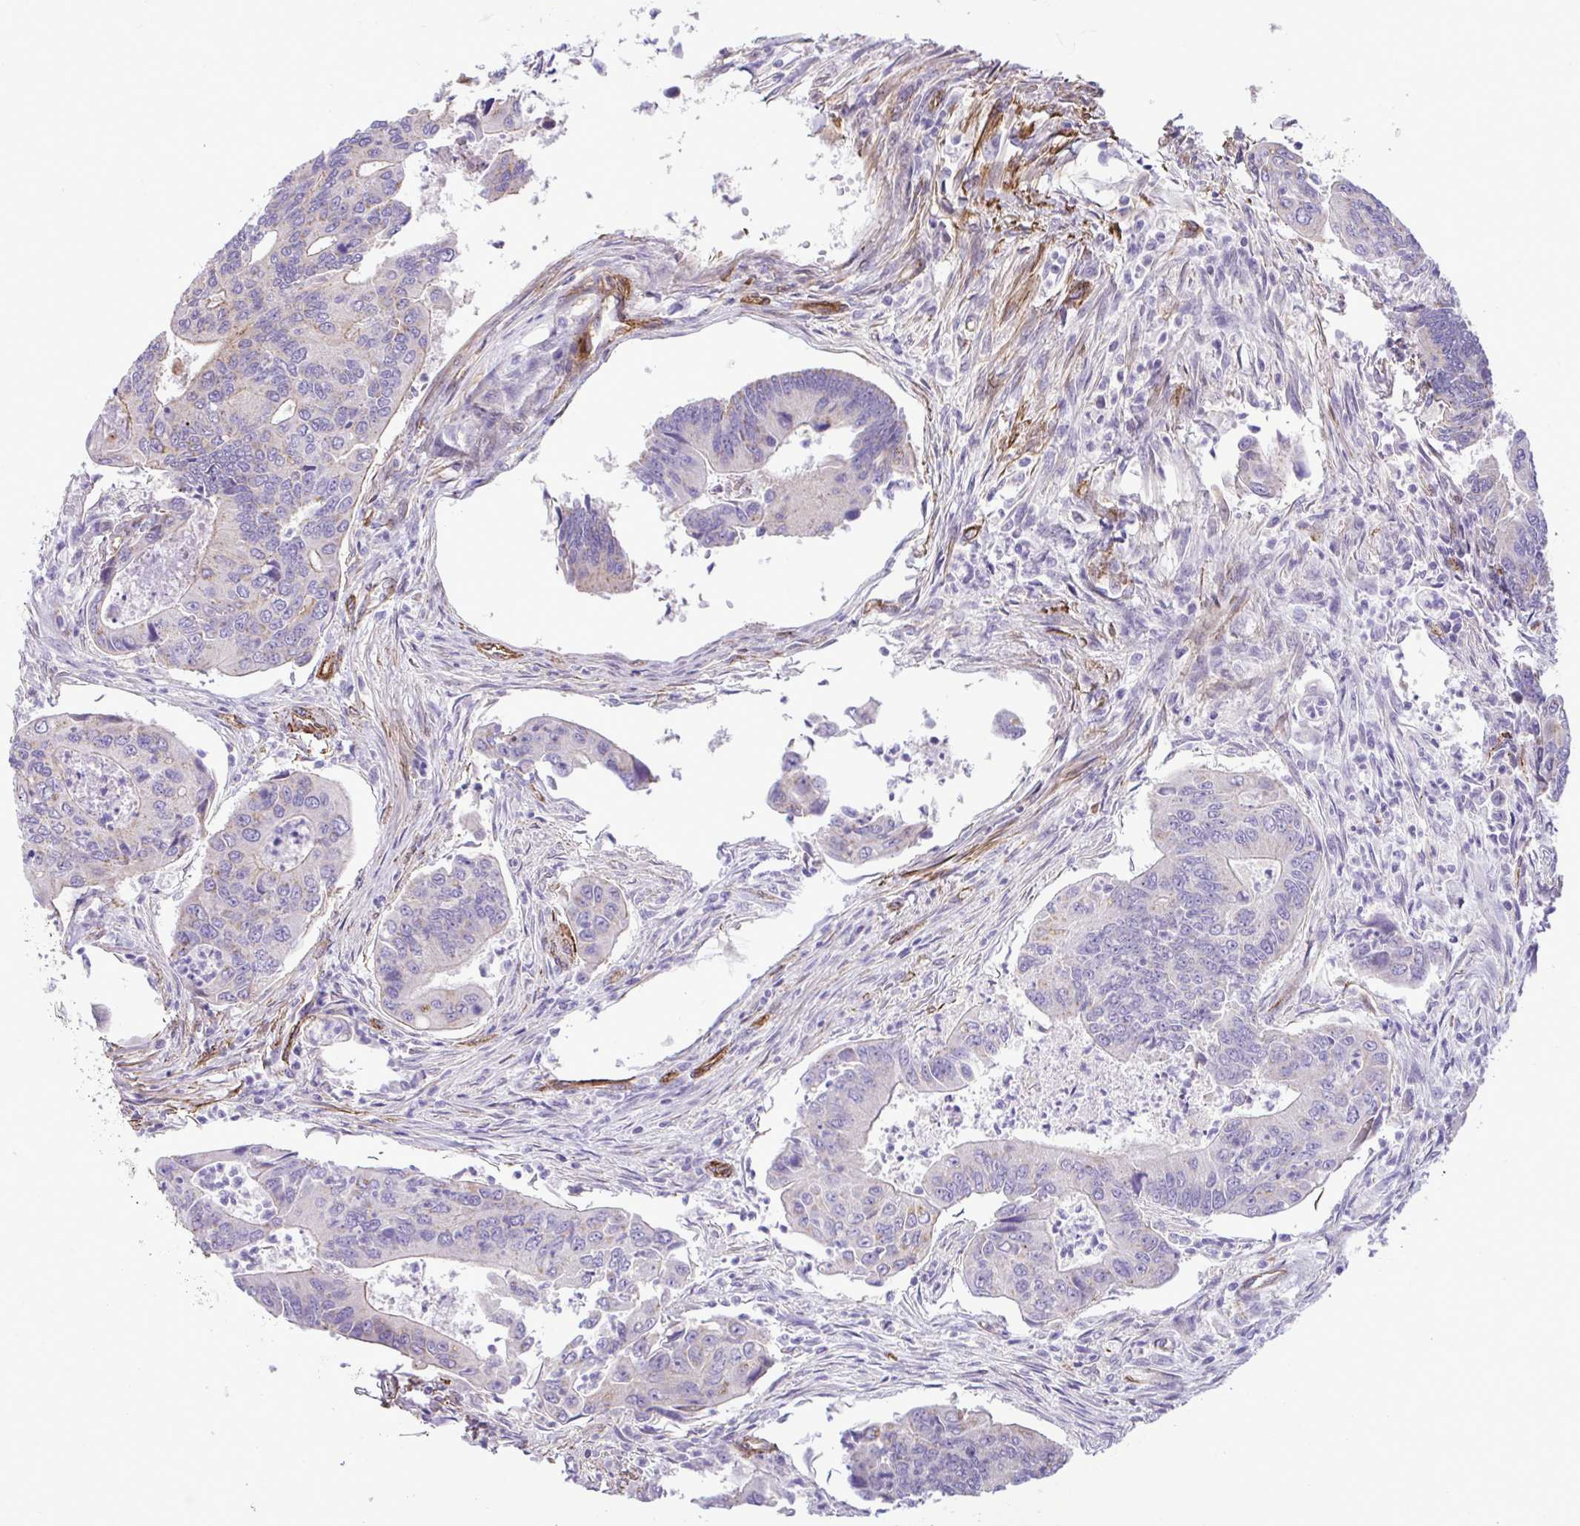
{"staining": {"intensity": "weak", "quantity": "<25%", "location": "cytoplasmic/membranous"}, "tissue": "colorectal cancer", "cell_type": "Tumor cells", "image_type": "cancer", "snomed": [{"axis": "morphology", "description": "Adenocarcinoma, NOS"}, {"axis": "topography", "description": "Colon"}], "caption": "Adenocarcinoma (colorectal) was stained to show a protein in brown. There is no significant positivity in tumor cells.", "gene": "SYNPO2L", "patient": {"sex": "female", "age": 67}}